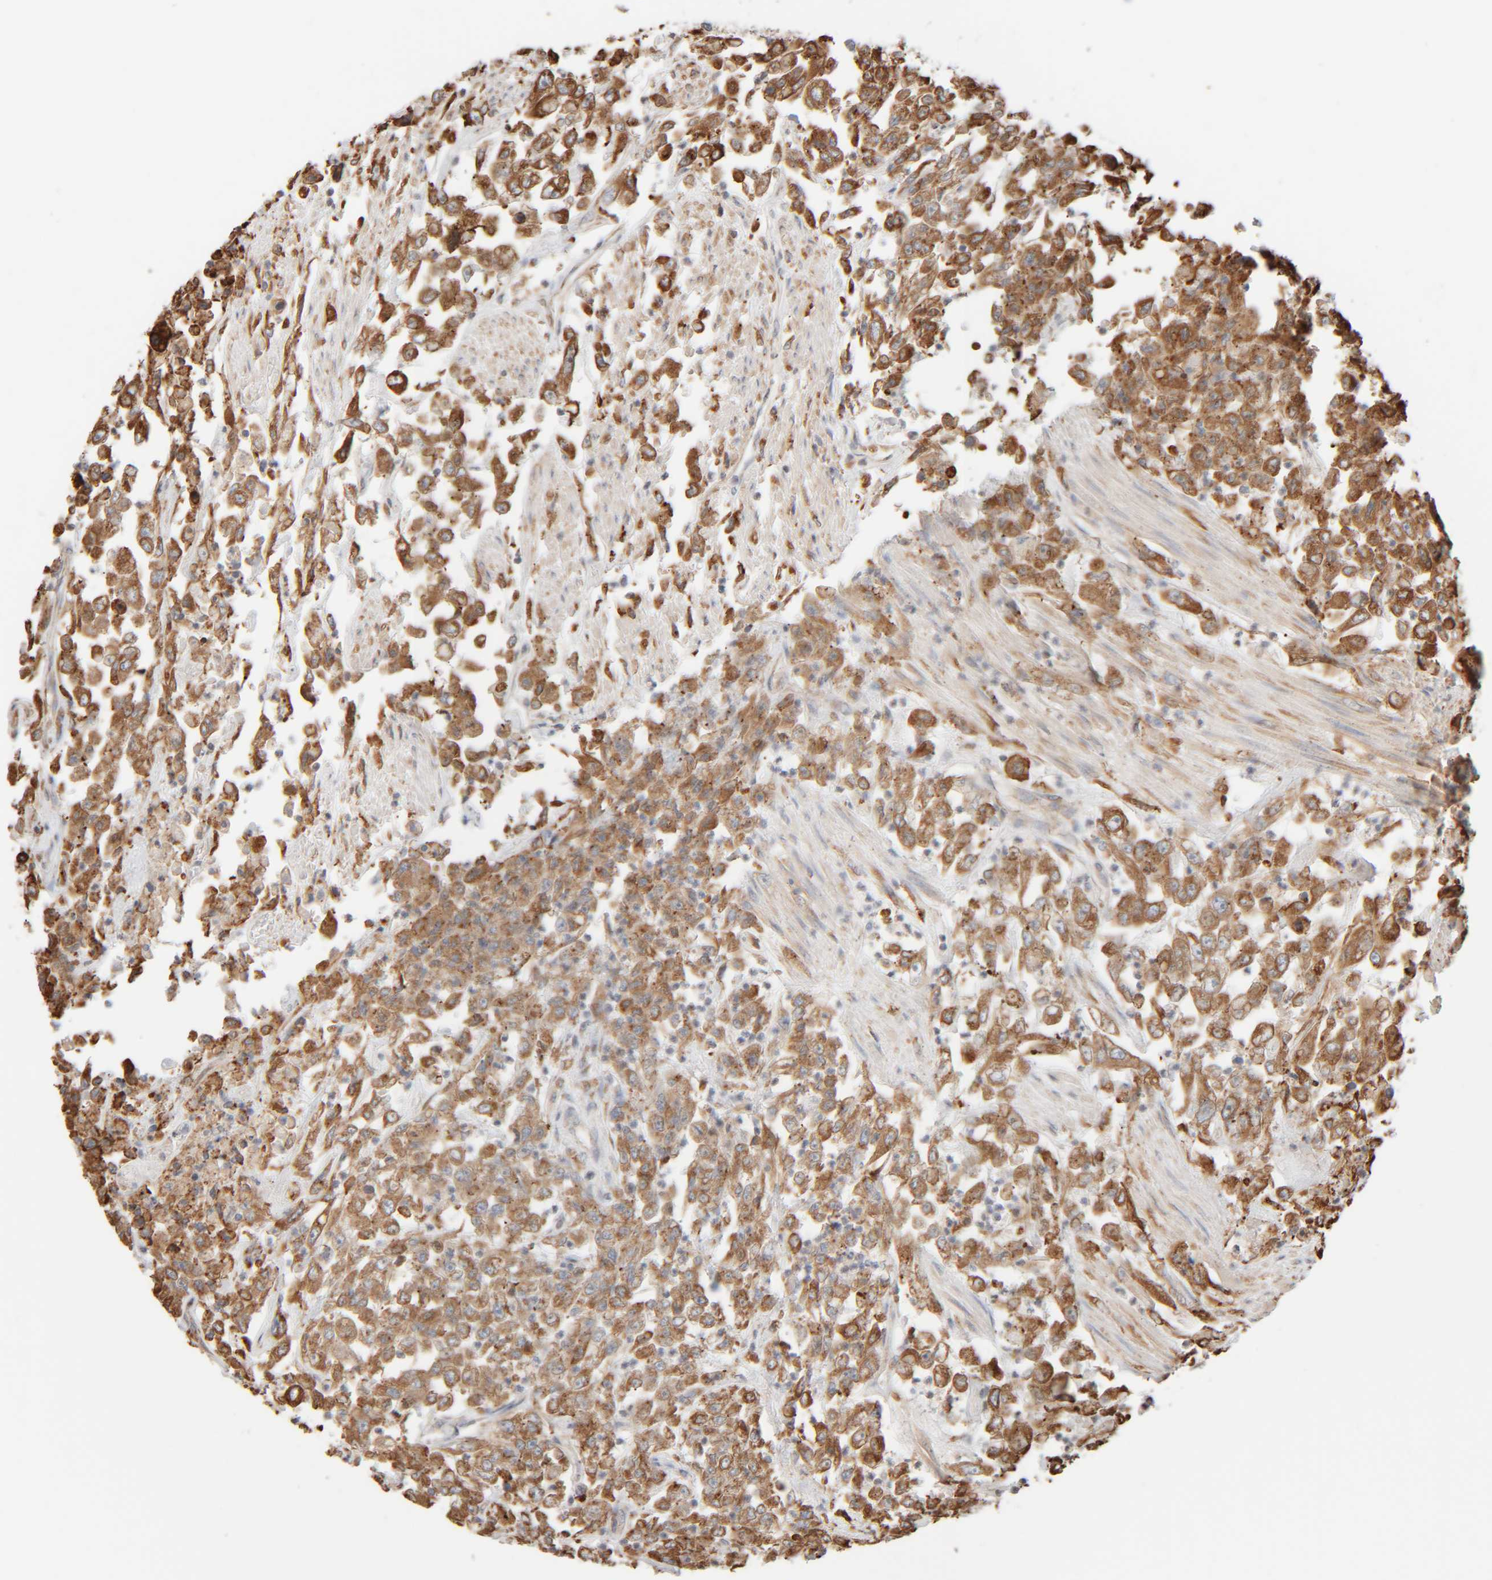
{"staining": {"intensity": "moderate", "quantity": ">75%", "location": "cytoplasmic/membranous"}, "tissue": "urothelial cancer", "cell_type": "Tumor cells", "image_type": "cancer", "snomed": [{"axis": "morphology", "description": "Urothelial carcinoma, High grade"}, {"axis": "topography", "description": "Urinary bladder"}], "caption": "A brown stain labels moderate cytoplasmic/membranous staining of a protein in human urothelial carcinoma (high-grade) tumor cells.", "gene": "INTS1", "patient": {"sex": "male", "age": 46}}